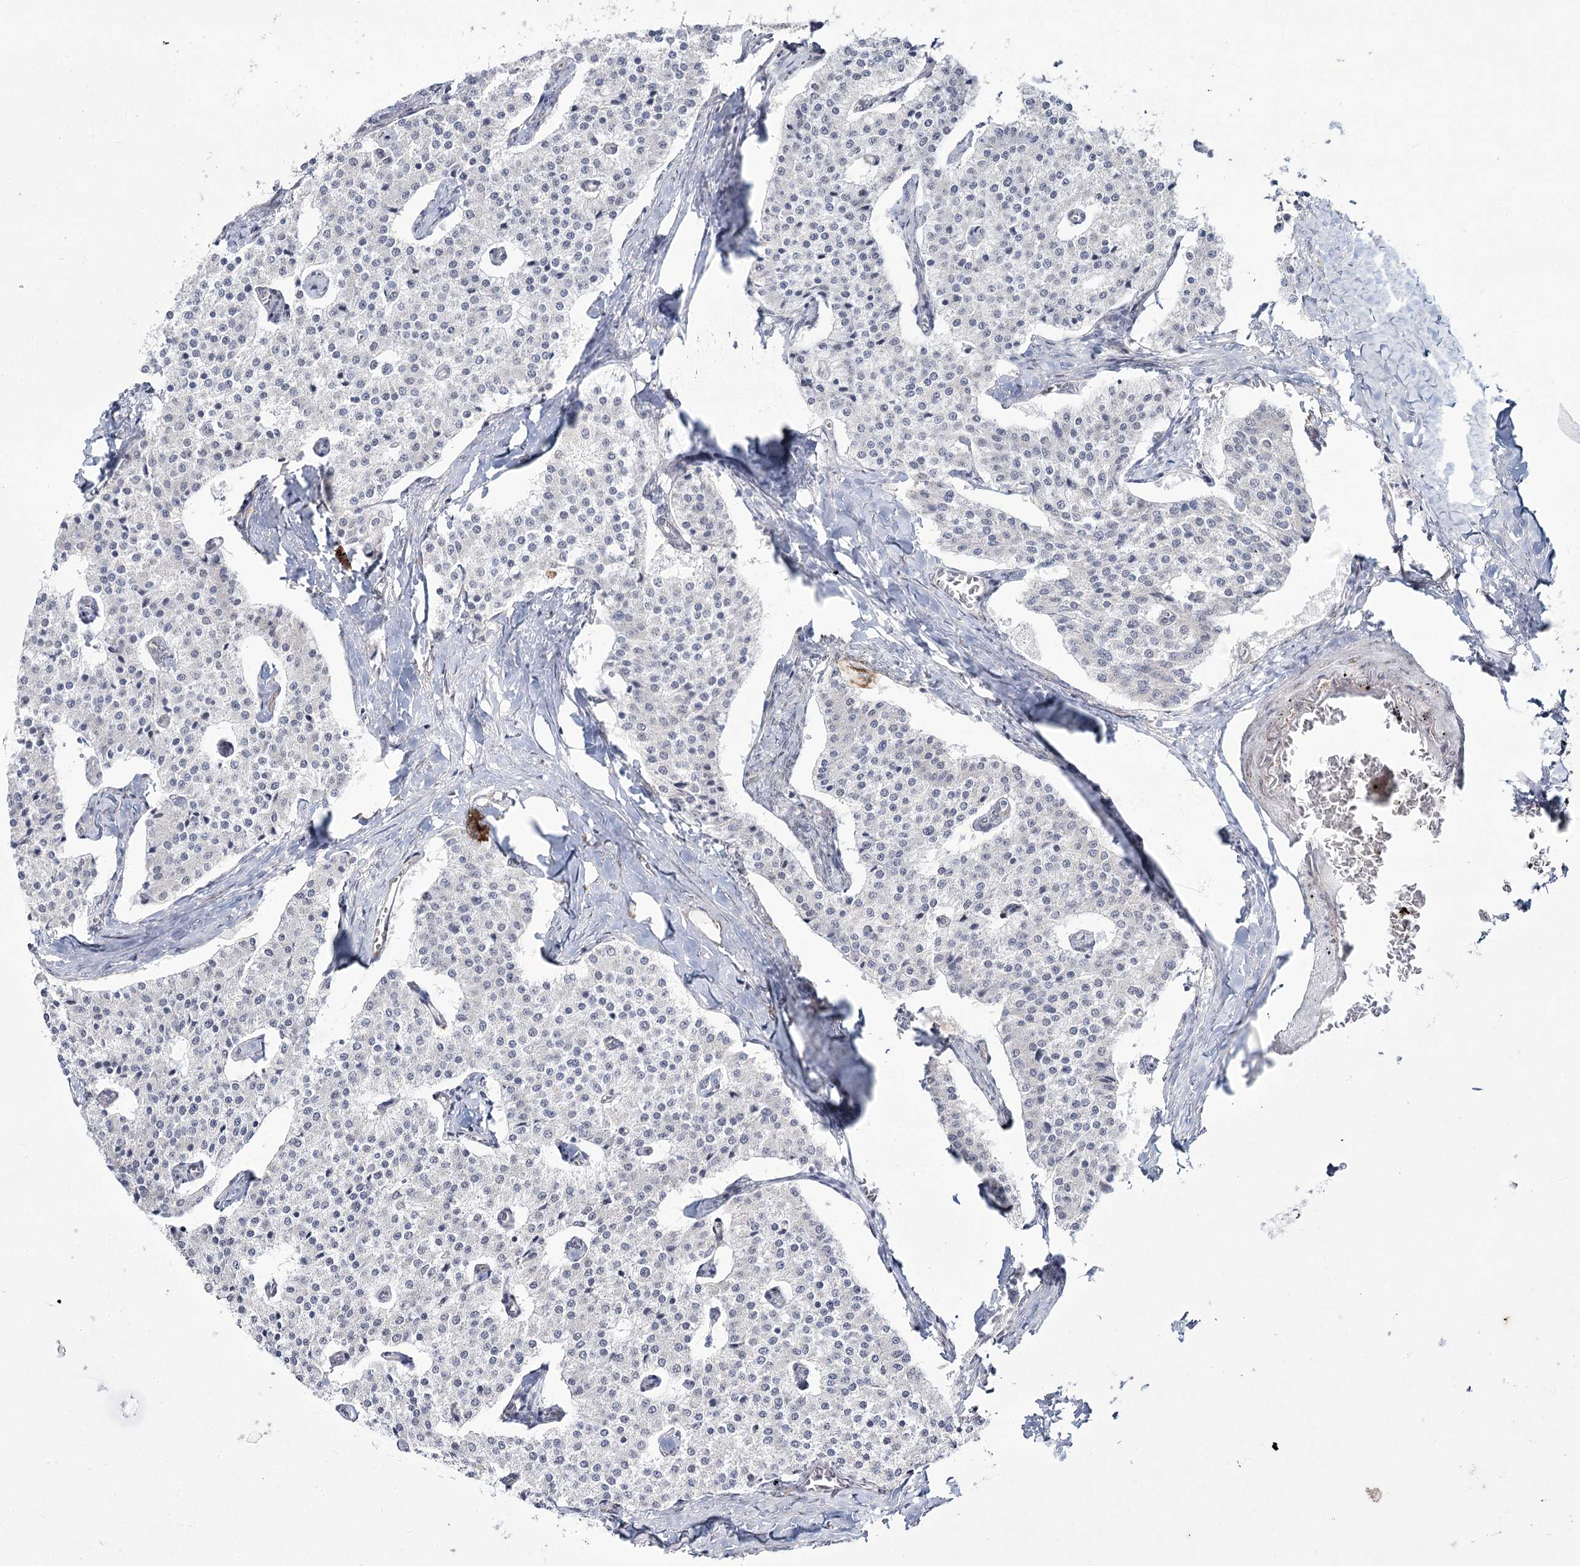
{"staining": {"intensity": "negative", "quantity": "none", "location": "none"}, "tissue": "carcinoid", "cell_type": "Tumor cells", "image_type": "cancer", "snomed": [{"axis": "morphology", "description": "Carcinoid, malignant, NOS"}, {"axis": "topography", "description": "Colon"}], "caption": "This is an immunohistochemistry micrograph of malignant carcinoid. There is no staining in tumor cells.", "gene": "YBX3", "patient": {"sex": "female", "age": 52}}